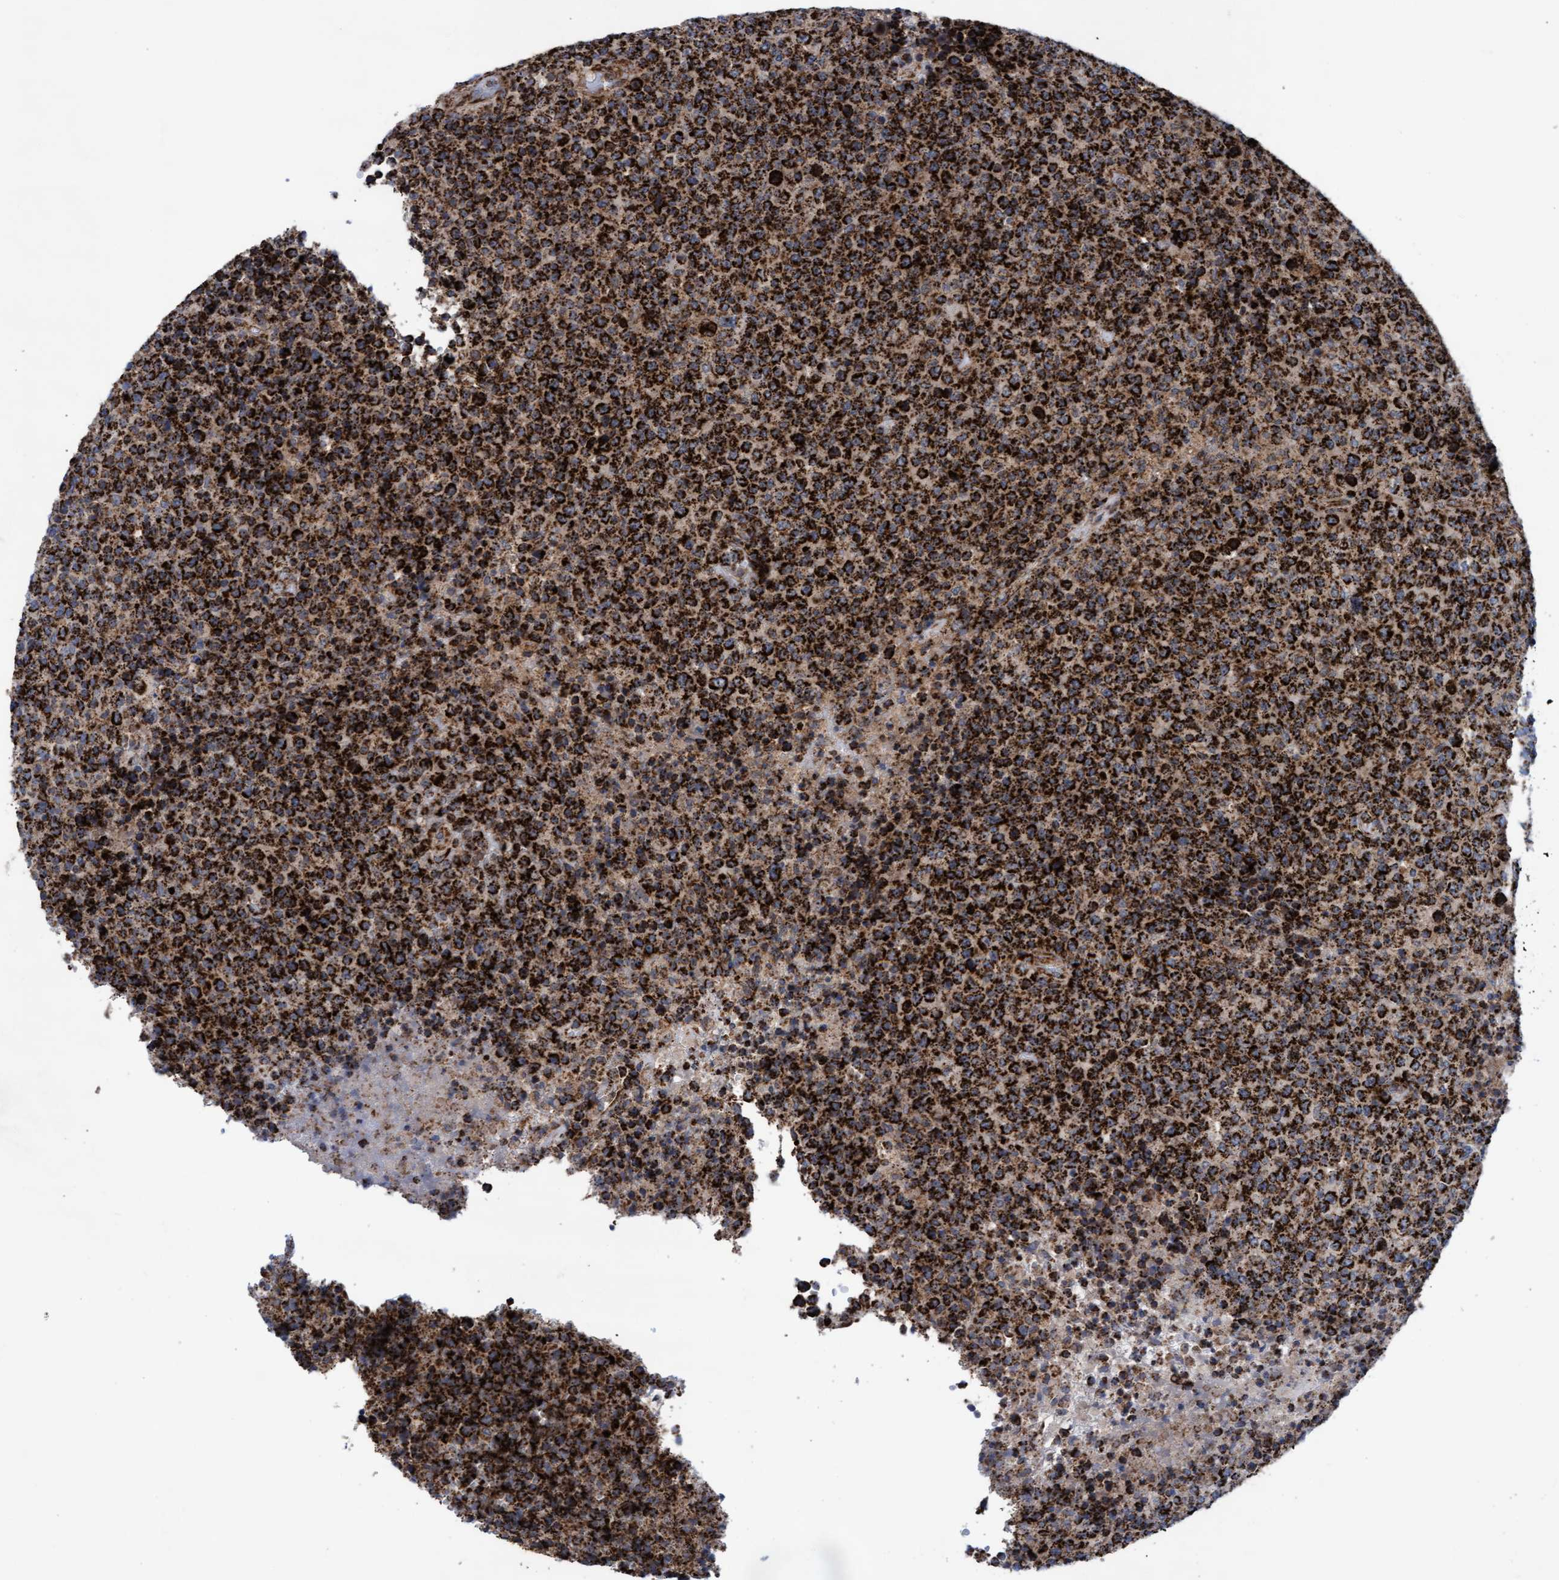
{"staining": {"intensity": "strong", "quantity": ">75%", "location": "cytoplasmic/membranous"}, "tissue": "lymphoma", "cell_type": "Tumor cells", "image_type": "cancer", "snomed": [{"axis": "morphology", "description": "Malignant lymphoma, non-Hodgkin's type, High grade"}, {"axis": "topography", "description": "Lymph node"}], "caption": "A micrograph of malignant lymphoma, non-Hodgkin's type (high-grade) stained for a protein reveals strong cytoplasmic/membranous brown staining in tumor cells.", "gene": "MRPL38", "patient": {"sex": "male", "age": 13}}